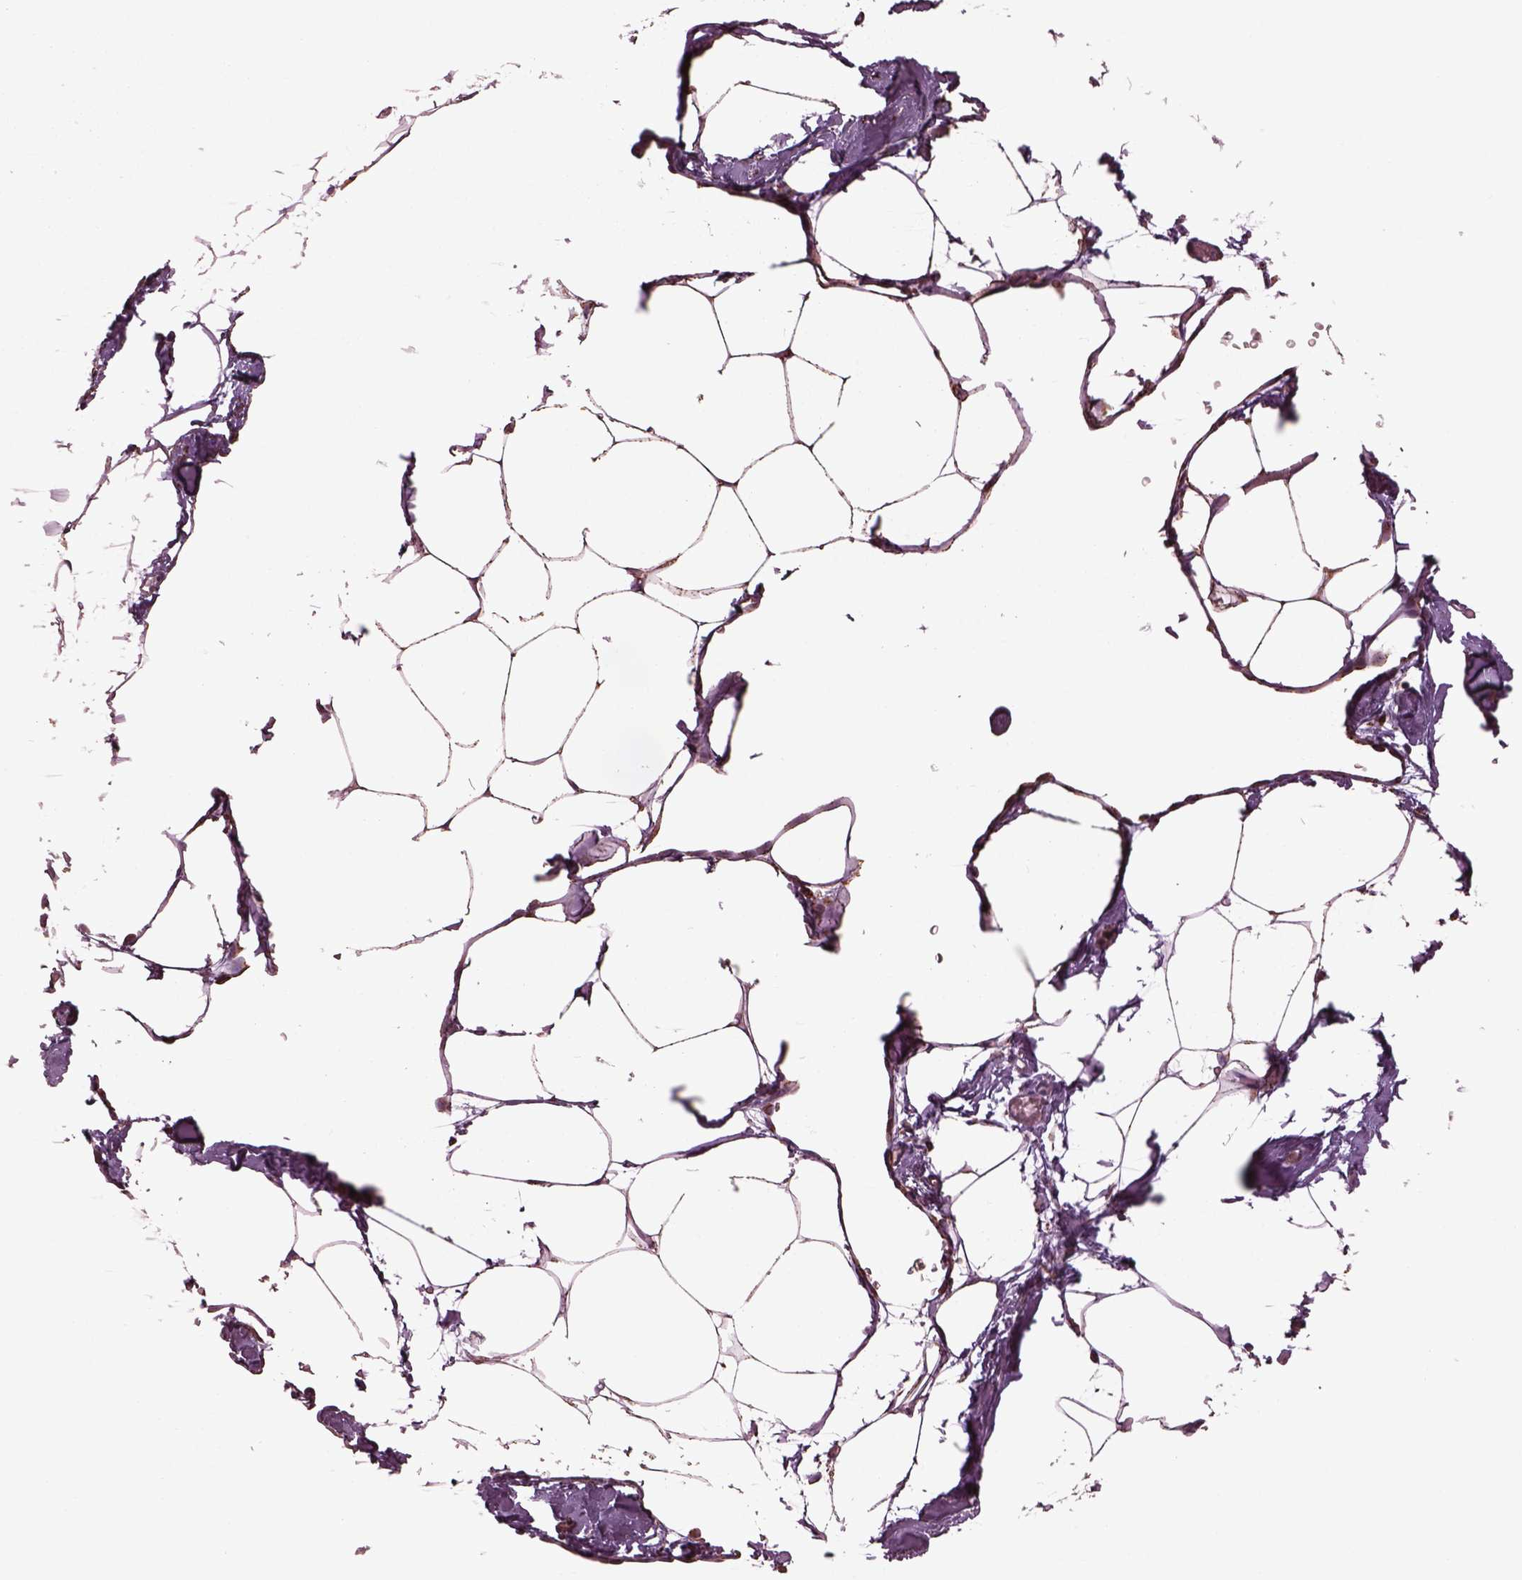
{"staining": {"intensity": "moderate", "quantity": ">75%", "location": "cytoplasmic/membranous"}, "tissue": "adipose tissue", "cell_type": "Adipocytes", "image_type": "normal", "snomed": [{"axis": "morphology", "description": "Normal tissue, NOS"}, {"axis": "topography", "description": "Adipose tissue"}], "caption": "IHC (DAB (3,3'-diaminobenzidine)) staining of normal adipose tissue demonstrates moderate cytoplasmic/membranous protein positivity in about >75% of adipocytes.", "gene": "TMEM254", "patient": {"sex": "male", "age": 57}}